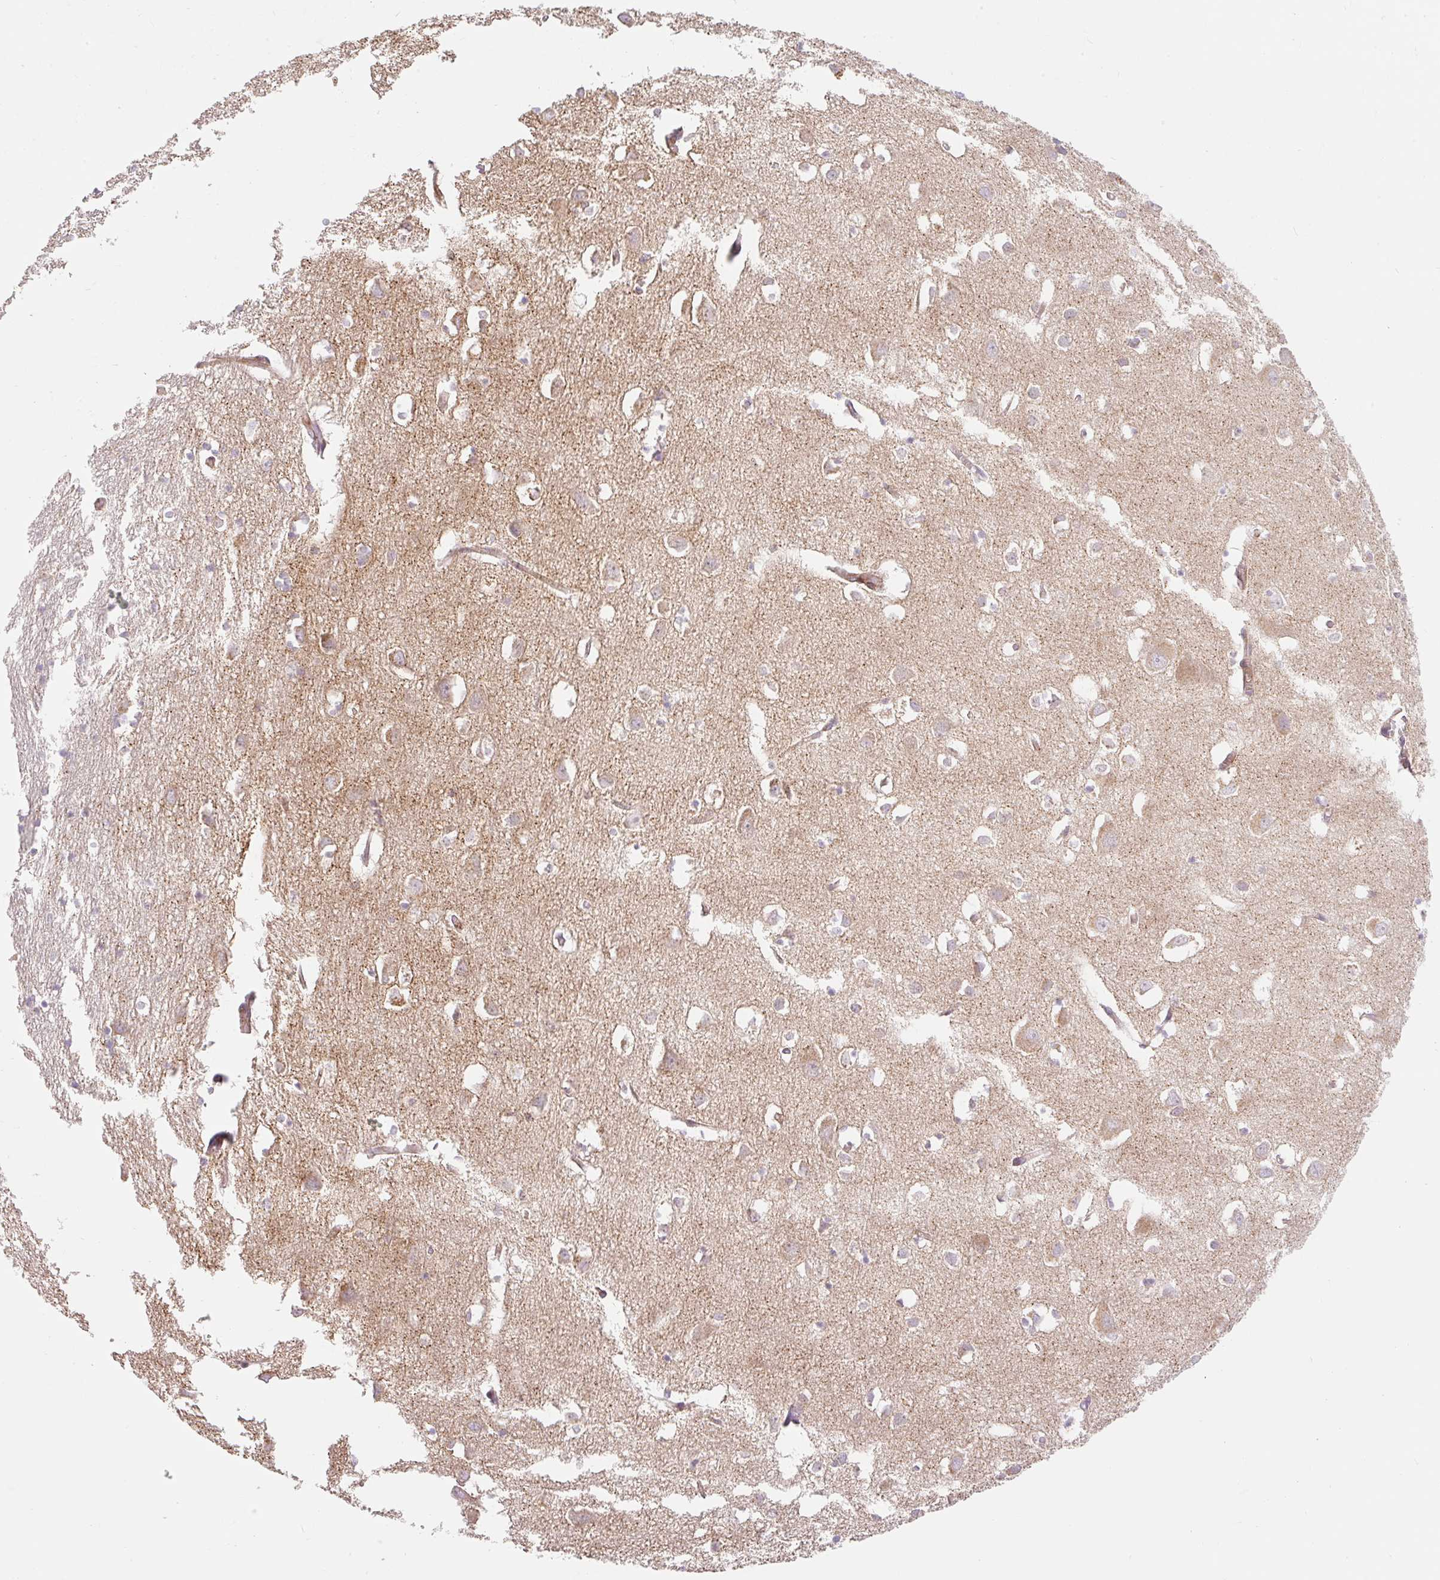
{"staining": {"intensity": "weak", "quantity": "<25%", "location": "cytoplasmic/membranous"}, "tissue": "cerebral cortex", "cell_type": "Endothelial cells", "image_type": "normal", "snomed": [{"axis": "morphology", "description": "Normal tissue, NOS"}, {"axis": "topography", "description": "Cerebral cortex"}], "caption": "Micrograph shows no protein expression in endothelial cells of unremarkable cerebral cortex. The staining was performed using DAB (3,3'-diaminobenzidine) to visualize the protein expression in brown, while the nuclei were stained in blue with hematoxylin (Magnification: 20x).", "gene": "EMC10", "patient": {"sex": "male", "age": 70}}